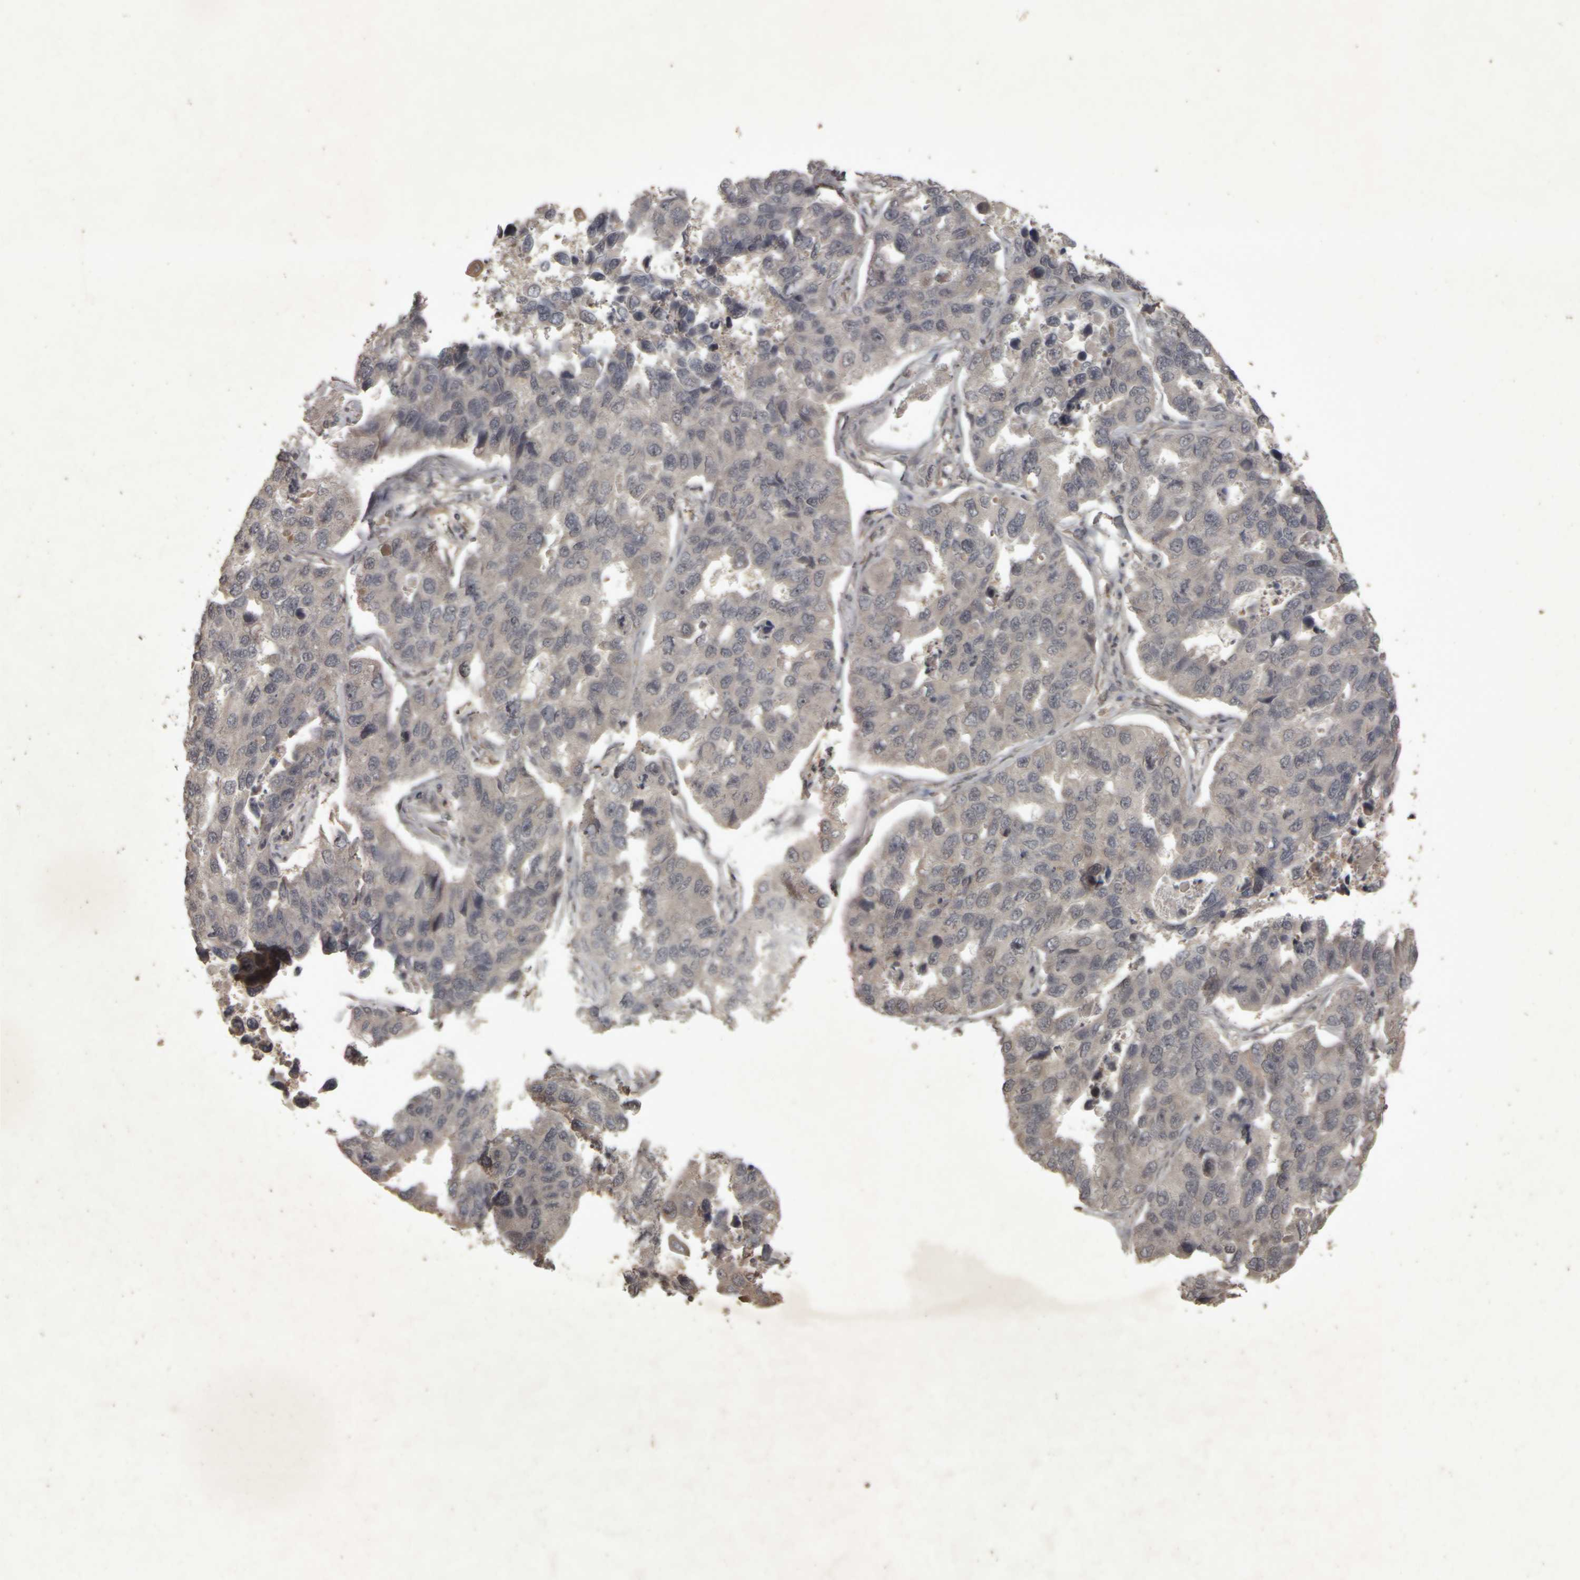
{"staining": {"intensity": "negative", "quantity": "none", "location": "none"}, "tissue": "lung cancer", "cell_type": "Tumor cells", "image_type": "cancer", "snomed": [{"axis": "morphology", "description": "Adenocarcinoma, NOS"}, {"axis": "topography", "description": "Lung"}], "caption": "There is no significant positivity in tumor cells of lung cancer.", "gene": "ACO1", "patient": {"sex": "male", "age": 64}}